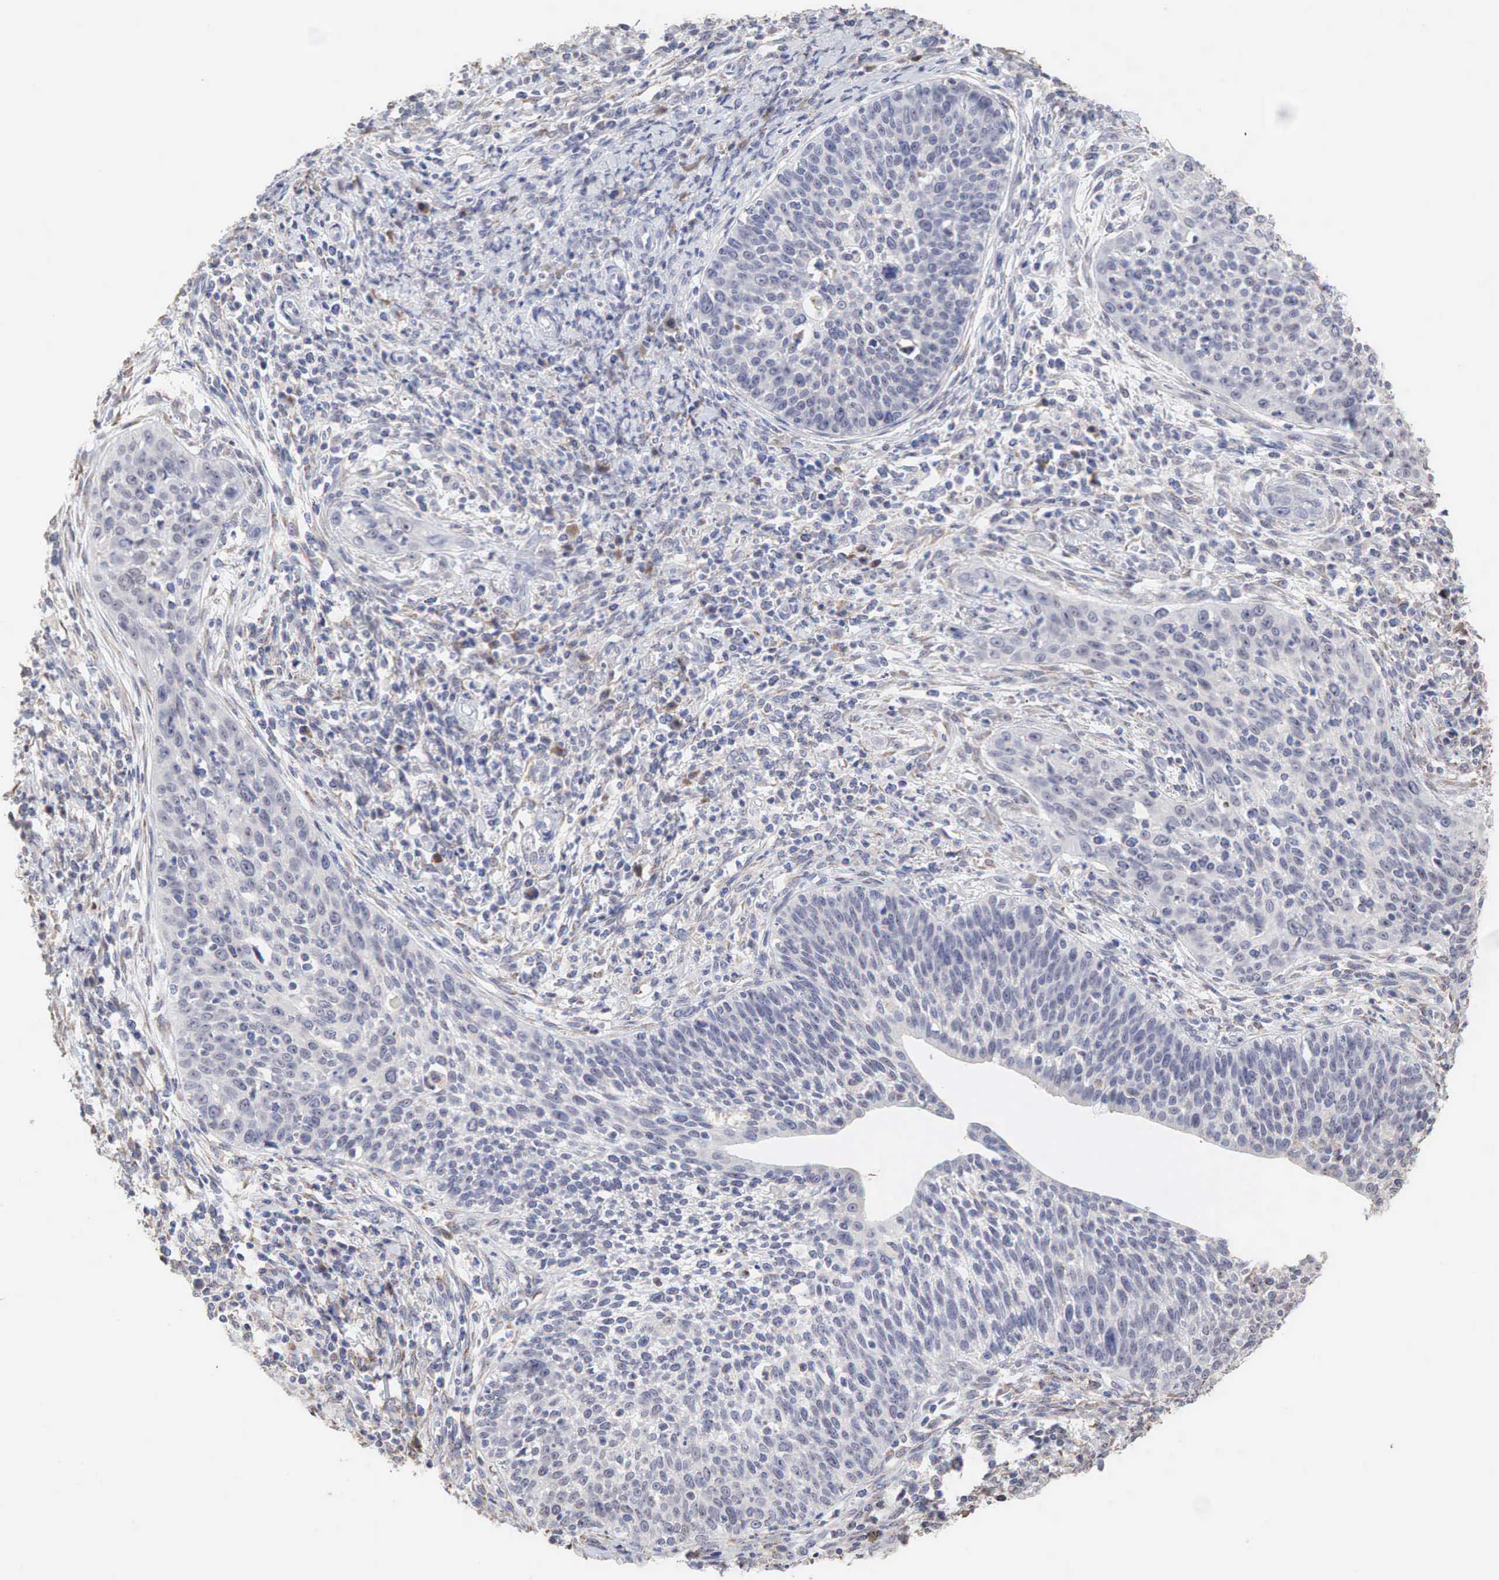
{"staining": {"intensity": "negative", "quantity": "none", "location": "none"}, "tissue": "cervical cancer", "cell_type": "Tumor cells", "image_type": "cancer", "snomed": [{"axis": "morphology", "description": "Squamous cell carcinoma, NOS"}, {"axis": "topography", "description": "Cervix"}], "caption": "High power microscopy histopathology image of an IHC histopathology image of cervical cancer (squamous cell carcinoma), revealing no significant staining in tumor cells.", "gene": "DKC1", "patient": {"sex": "female", "age": 41}}